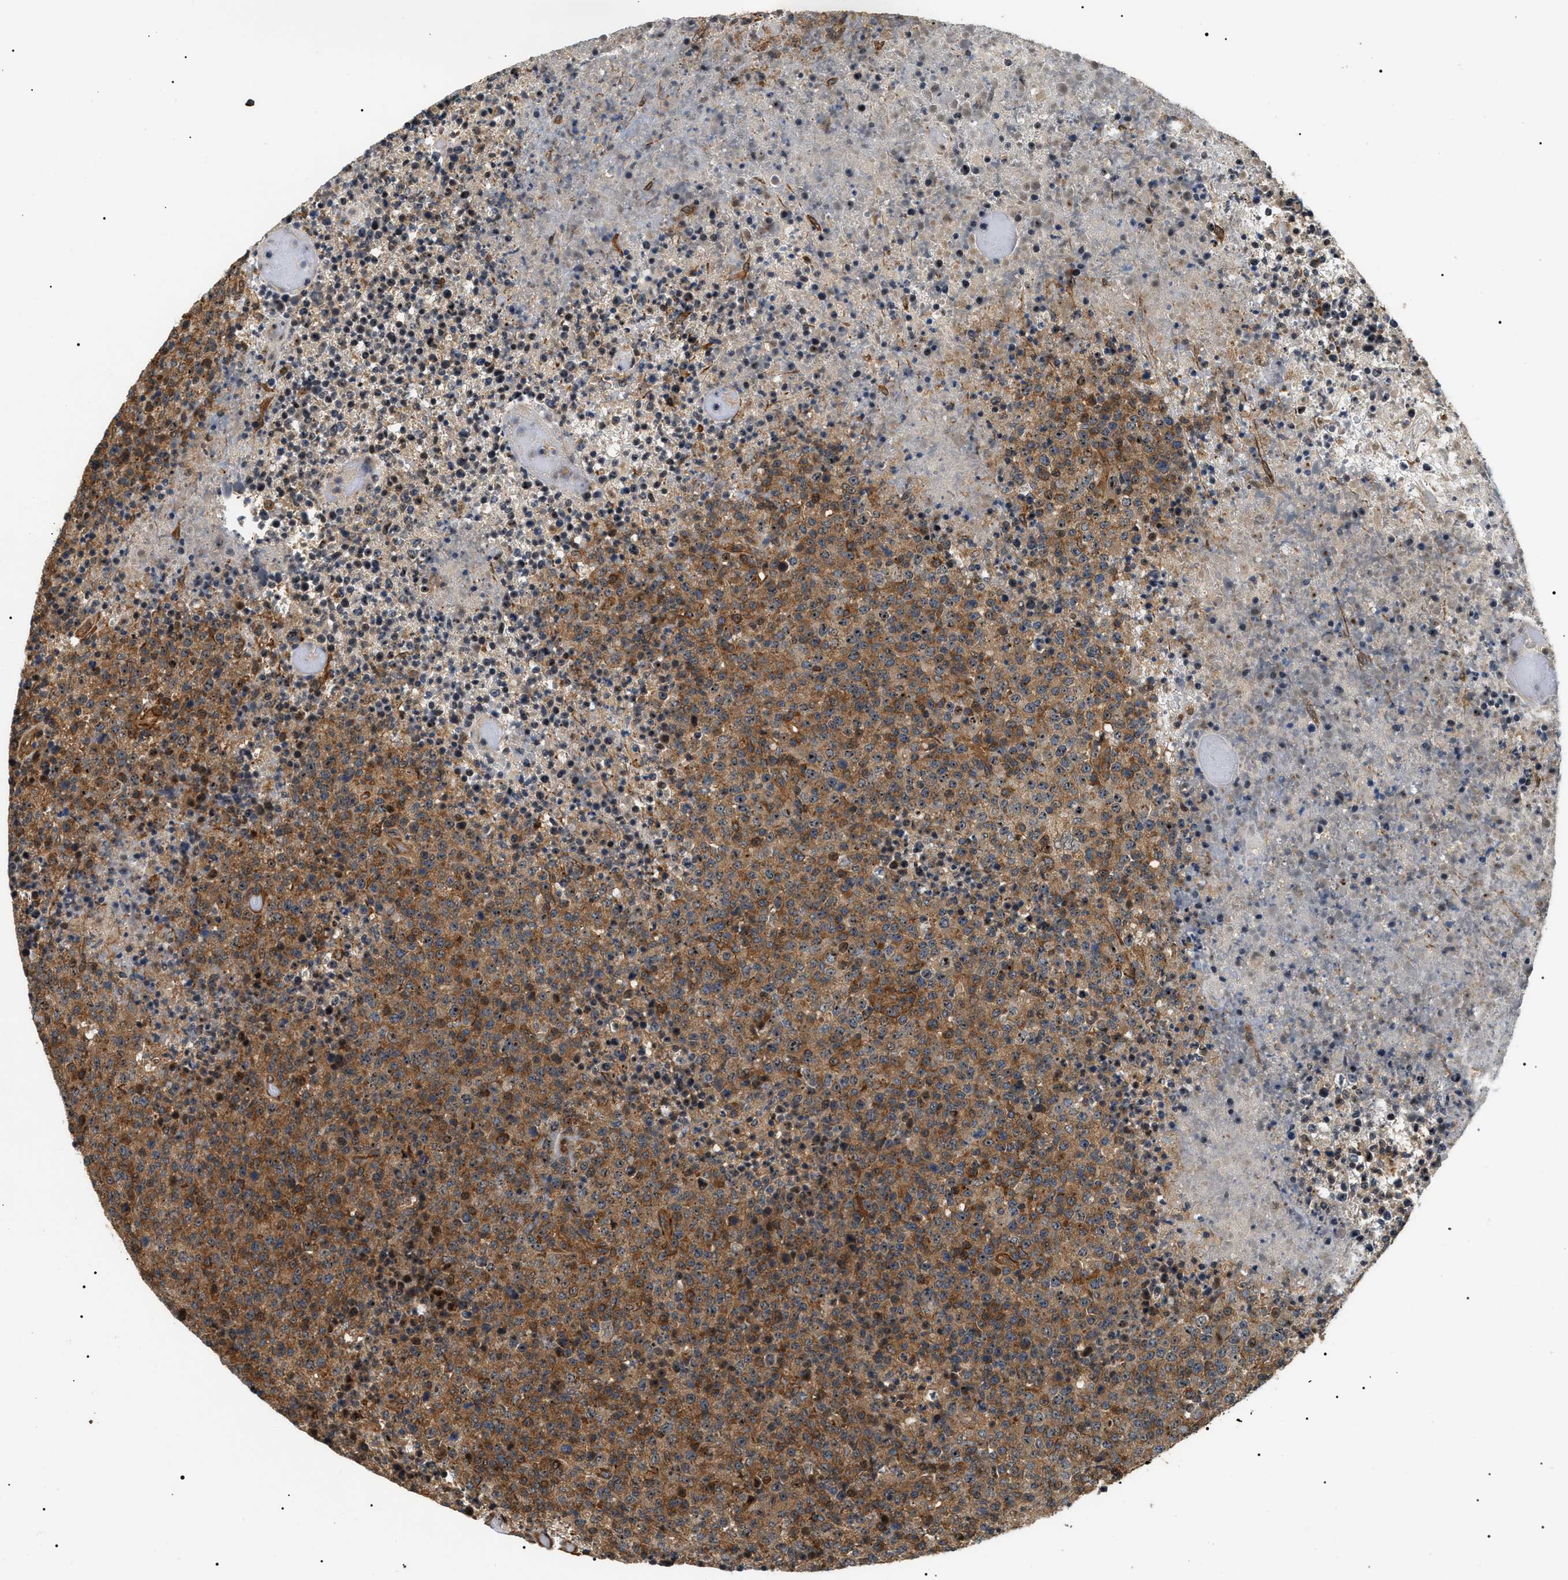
{"staining": {"intensity": "moderate", "quantity": ">75%", "location": "cytoplasmic/membranous"}, "tissue": "lymphoma", "cell_type": "Tumor cells", "image_type": "cancer", "snomed": [{"axis": "morphology", "description": "Malignant lymphoma, non-Hodgkin's type, High grade"}, {"axis": "topography", "description": "Lymph node"}], "caption": "Tumor cells reveal moderate cytoplasmic/membranous staining in approximately >75% of cells in lymphoma.", "gene": "SH3GLB2", "patient": {"sex": "male", "age": 13}}